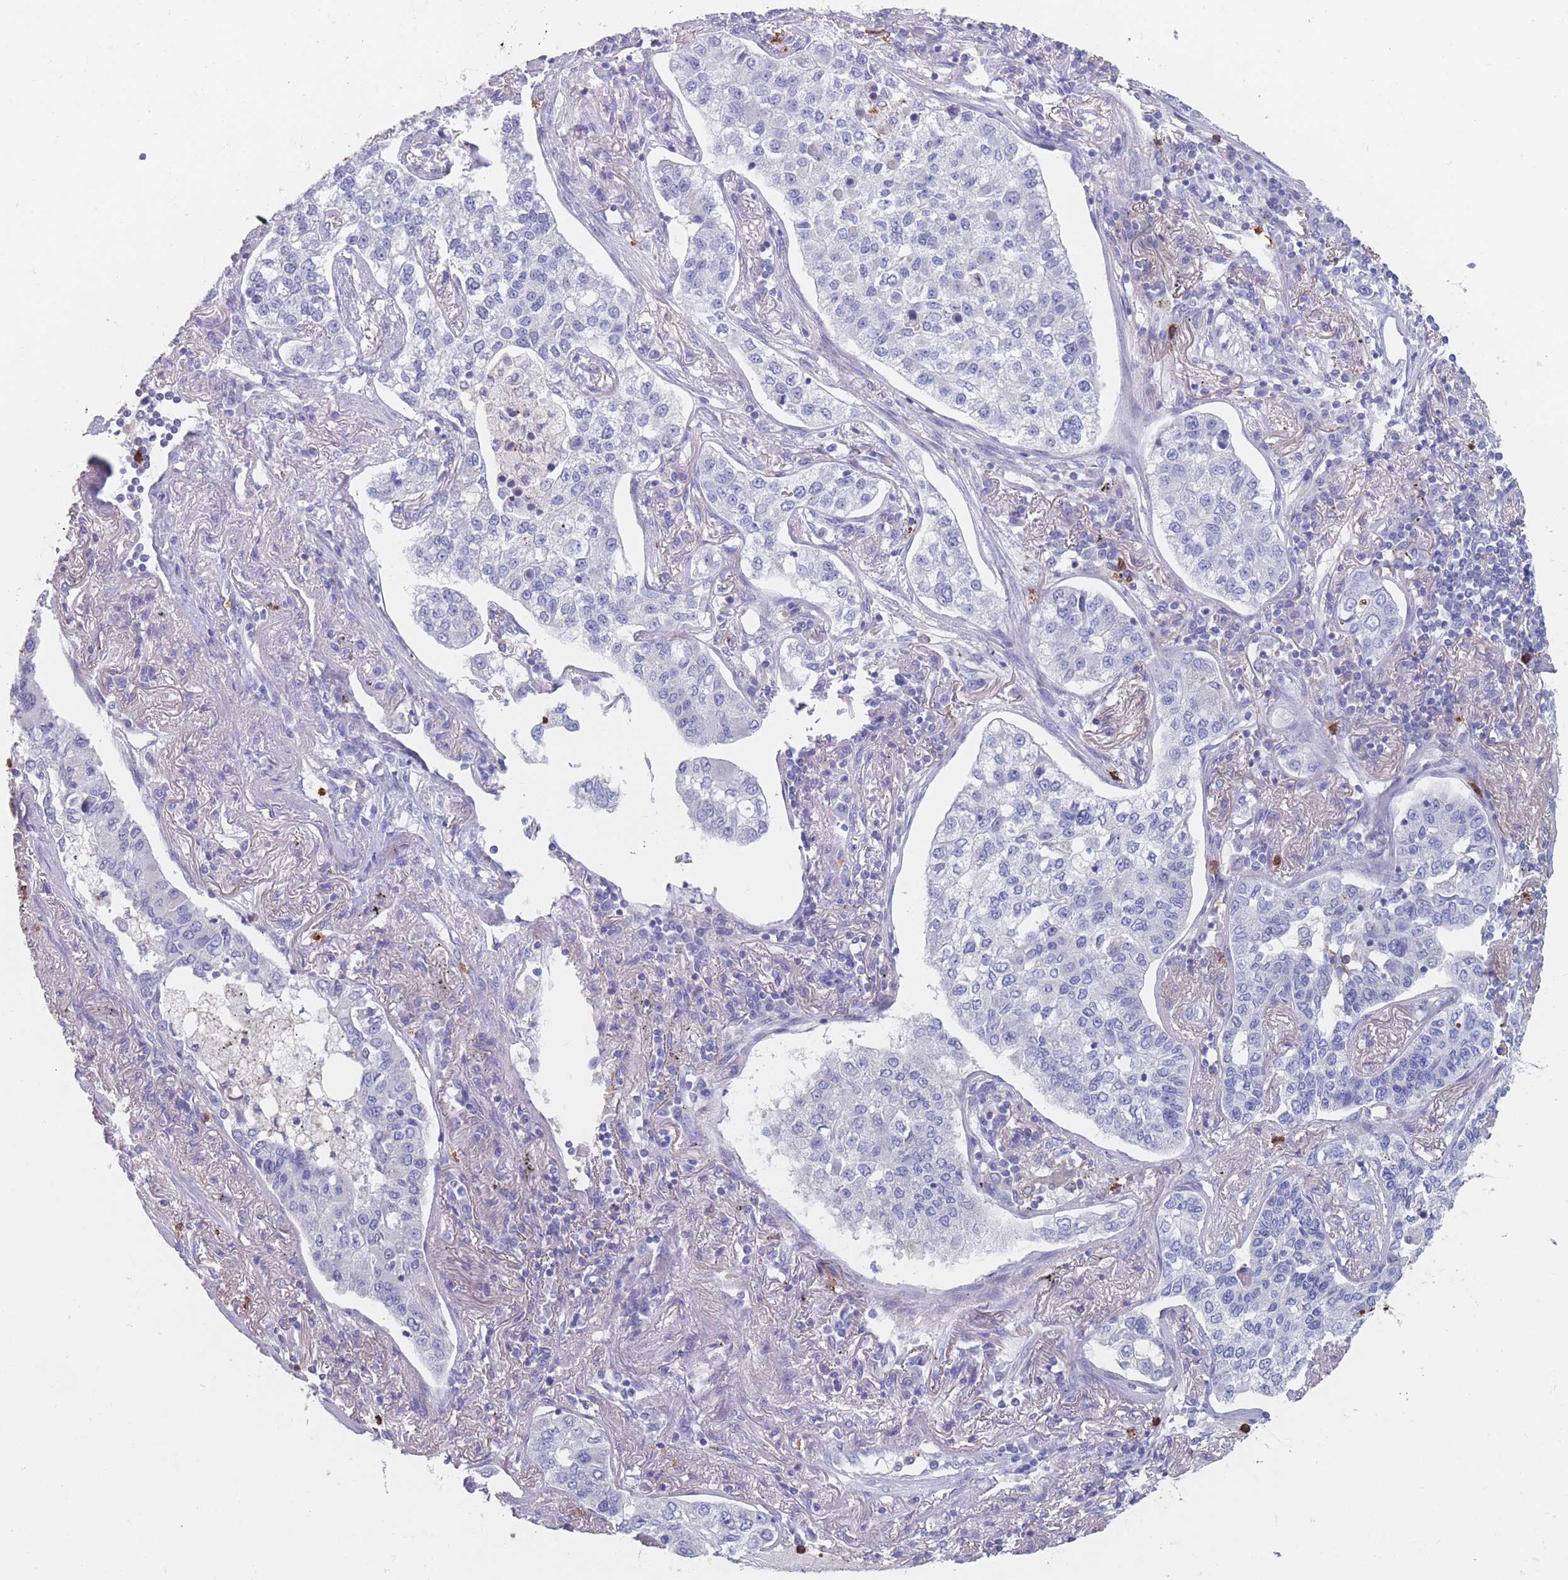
{"staining": {"intensity": "negative", "quantity": "none", "location": "none"}, "tissue": "lung cancer", "cell_type": "Tumor cells", "image_type": "cancer", "snomed": [{"axis": "morphology", "description": "Adenocarcinoma, NOS"}, {"axis": "topography", "description": "Lung"}], "caption": "There is no significant expression in tumor cells of lung cancer (adenocarcinoma).", "gene": "ATP1A3", "patient": {"sex": "male", "age": 49}}